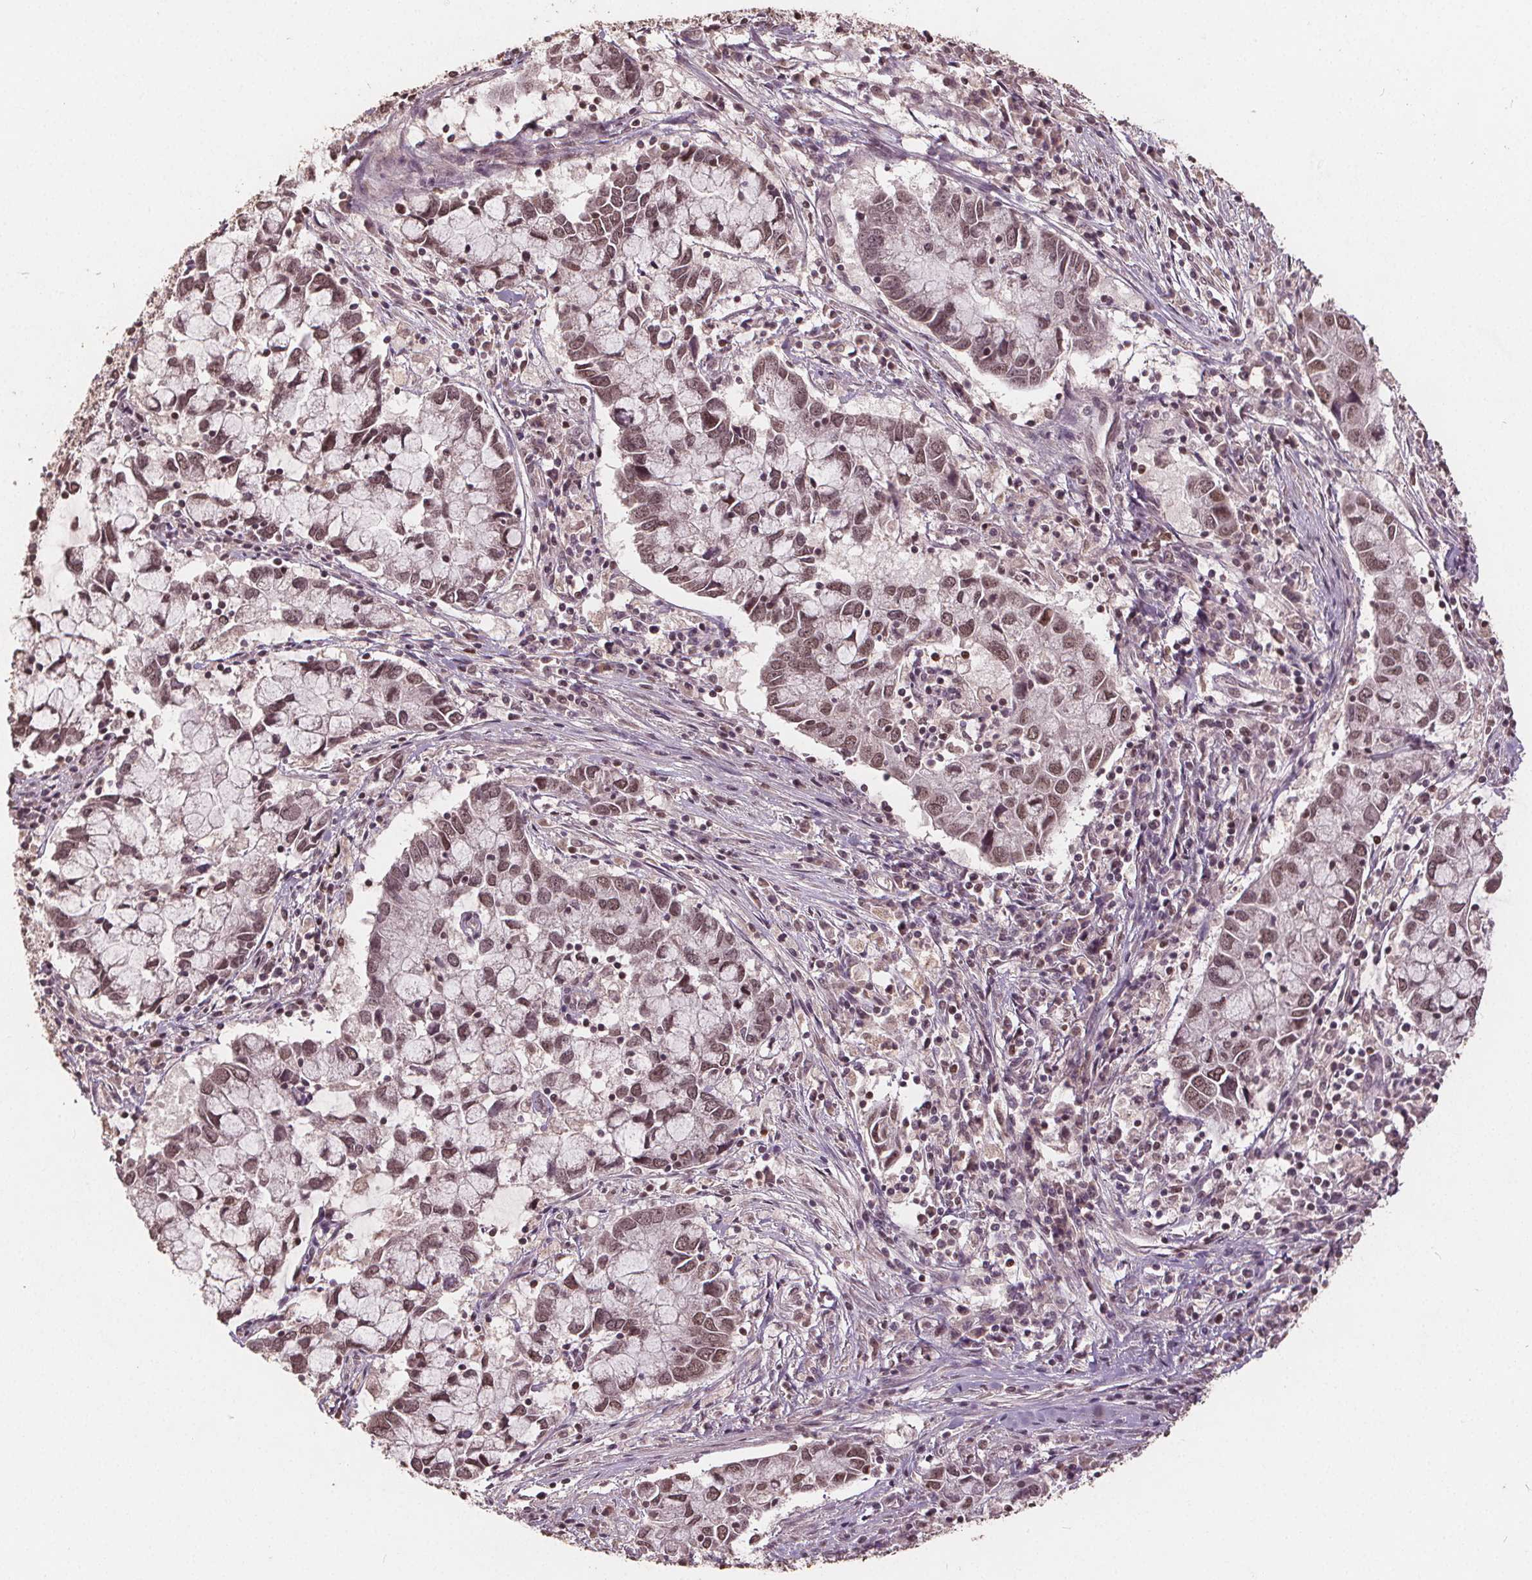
{"staining": {"intensity": "weak", "quantity": ">75%", "location": "nuclear"}, "tissue": "cervical cancer", "cell_type": "Tumor cells", "image_type": "cancer", "snomed": [{"axis": "morphology", "description": "Adenocarcinoma, NOS"}, {"axis": "topography", "description": "Cervix"}], "caption": "There is low levels of weak nuclear positivity in tumor cells of cervical adenocarcinoma, as demonstrated by immunohistochemical staining (brown color).", "gene": "DNMT3B", "patient": {"sex": "female", "age": 40}}